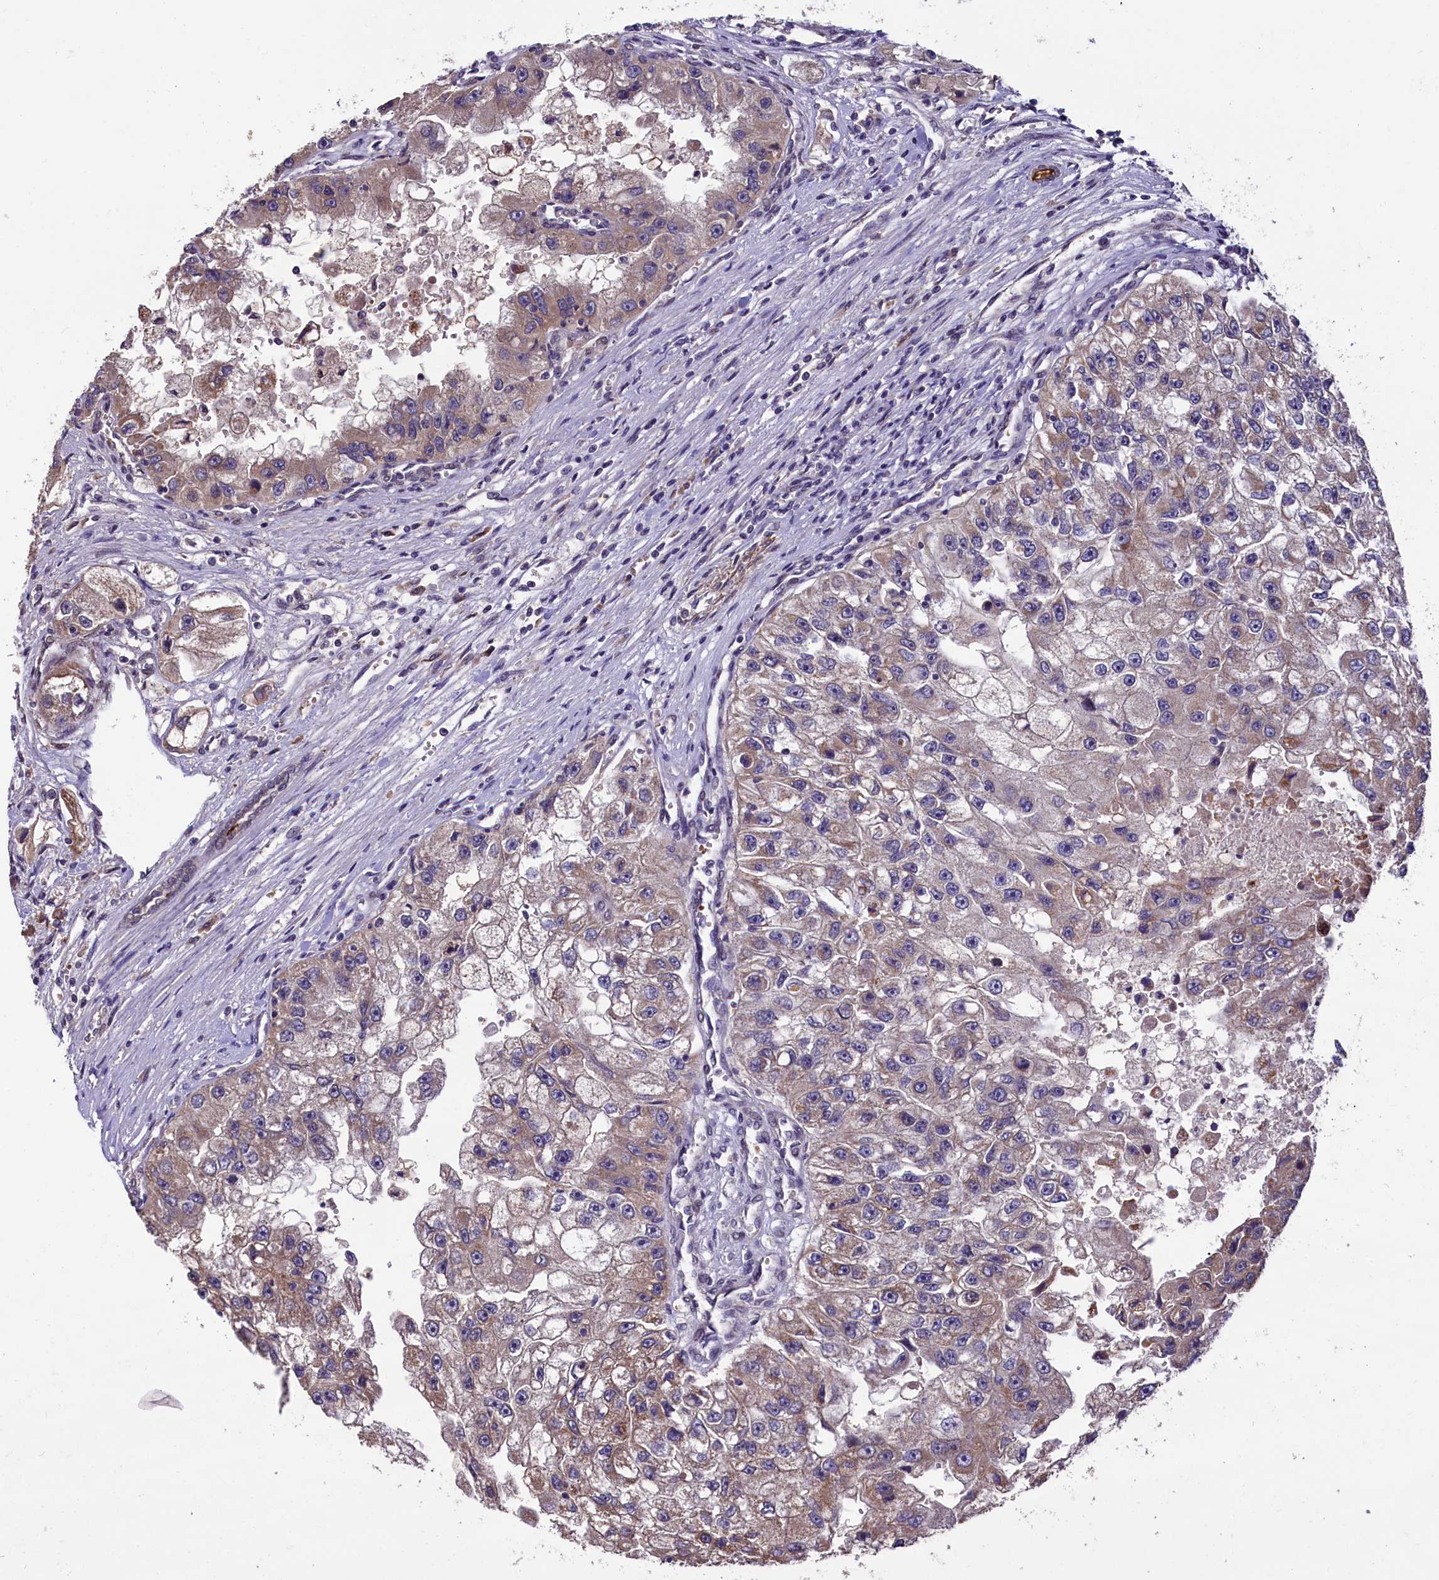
{"staining": {"intensity": "weak", "quantity": ">75%", "location": "cytoplasmic/membranous"}, "tissue": "renal cancer", "cell_type": "Tumor cells", "image_type": "cancer", "snomed": [{"axis": "morphology", "description": "Adenocarcinoma, NOS"}, {"axis": "topography", "description": "Kidney"}], "caption": "IHC image of adenocarcinoma (renal) stained for a protein (brown), which reveals low levels of weak cytoplasmic/membranous expression in approximately >75% of tumor cells.", "gene": "SLC39A6", "patient": {"sex": "male", "age": 63}}